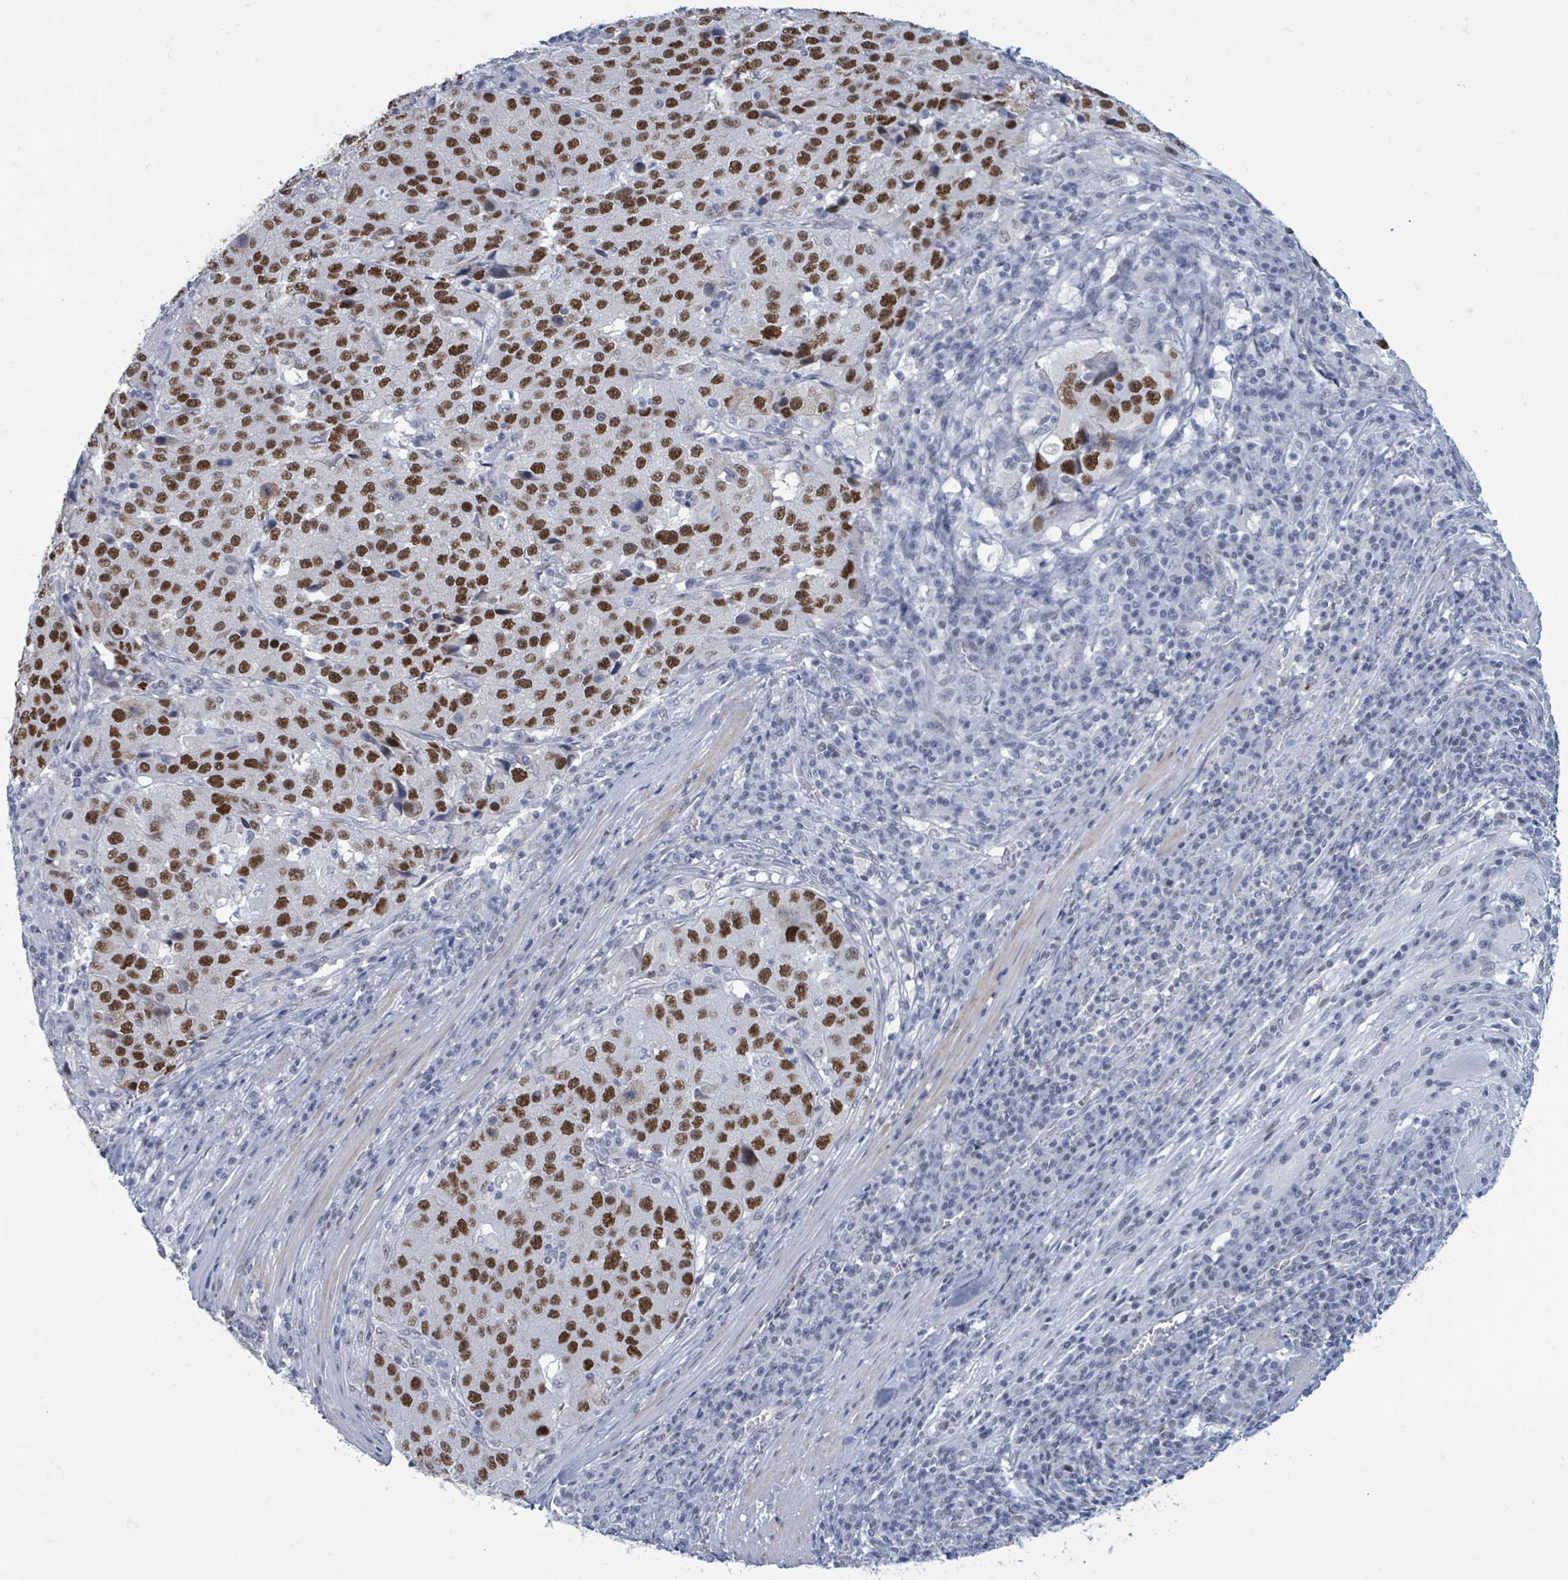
{"staining": {"intensity": "strong", "quantity": "25%-75%", "location": "nuclear"}, "tissue": "stomach cancer", "cell_type": "Tumor cells", "image_type": "cancer", "snomed": [{"axis": "morphology", "description": "Adenocarcinoma, NOS"}, {"axis": "topography", "description": "Stomach"}], "caption": "Tumor cells reveal high levels of strong nuclear expression in approximately 25%-75% of cells in adenocarcinoma (stomach). The protein of interest is stained brown, and the nuclei are stained in blue (DAB IHC with brightfield microscopy, high magnification).", "gene": "CT45A5", "patient": {"sex": "male", "age": 71}}